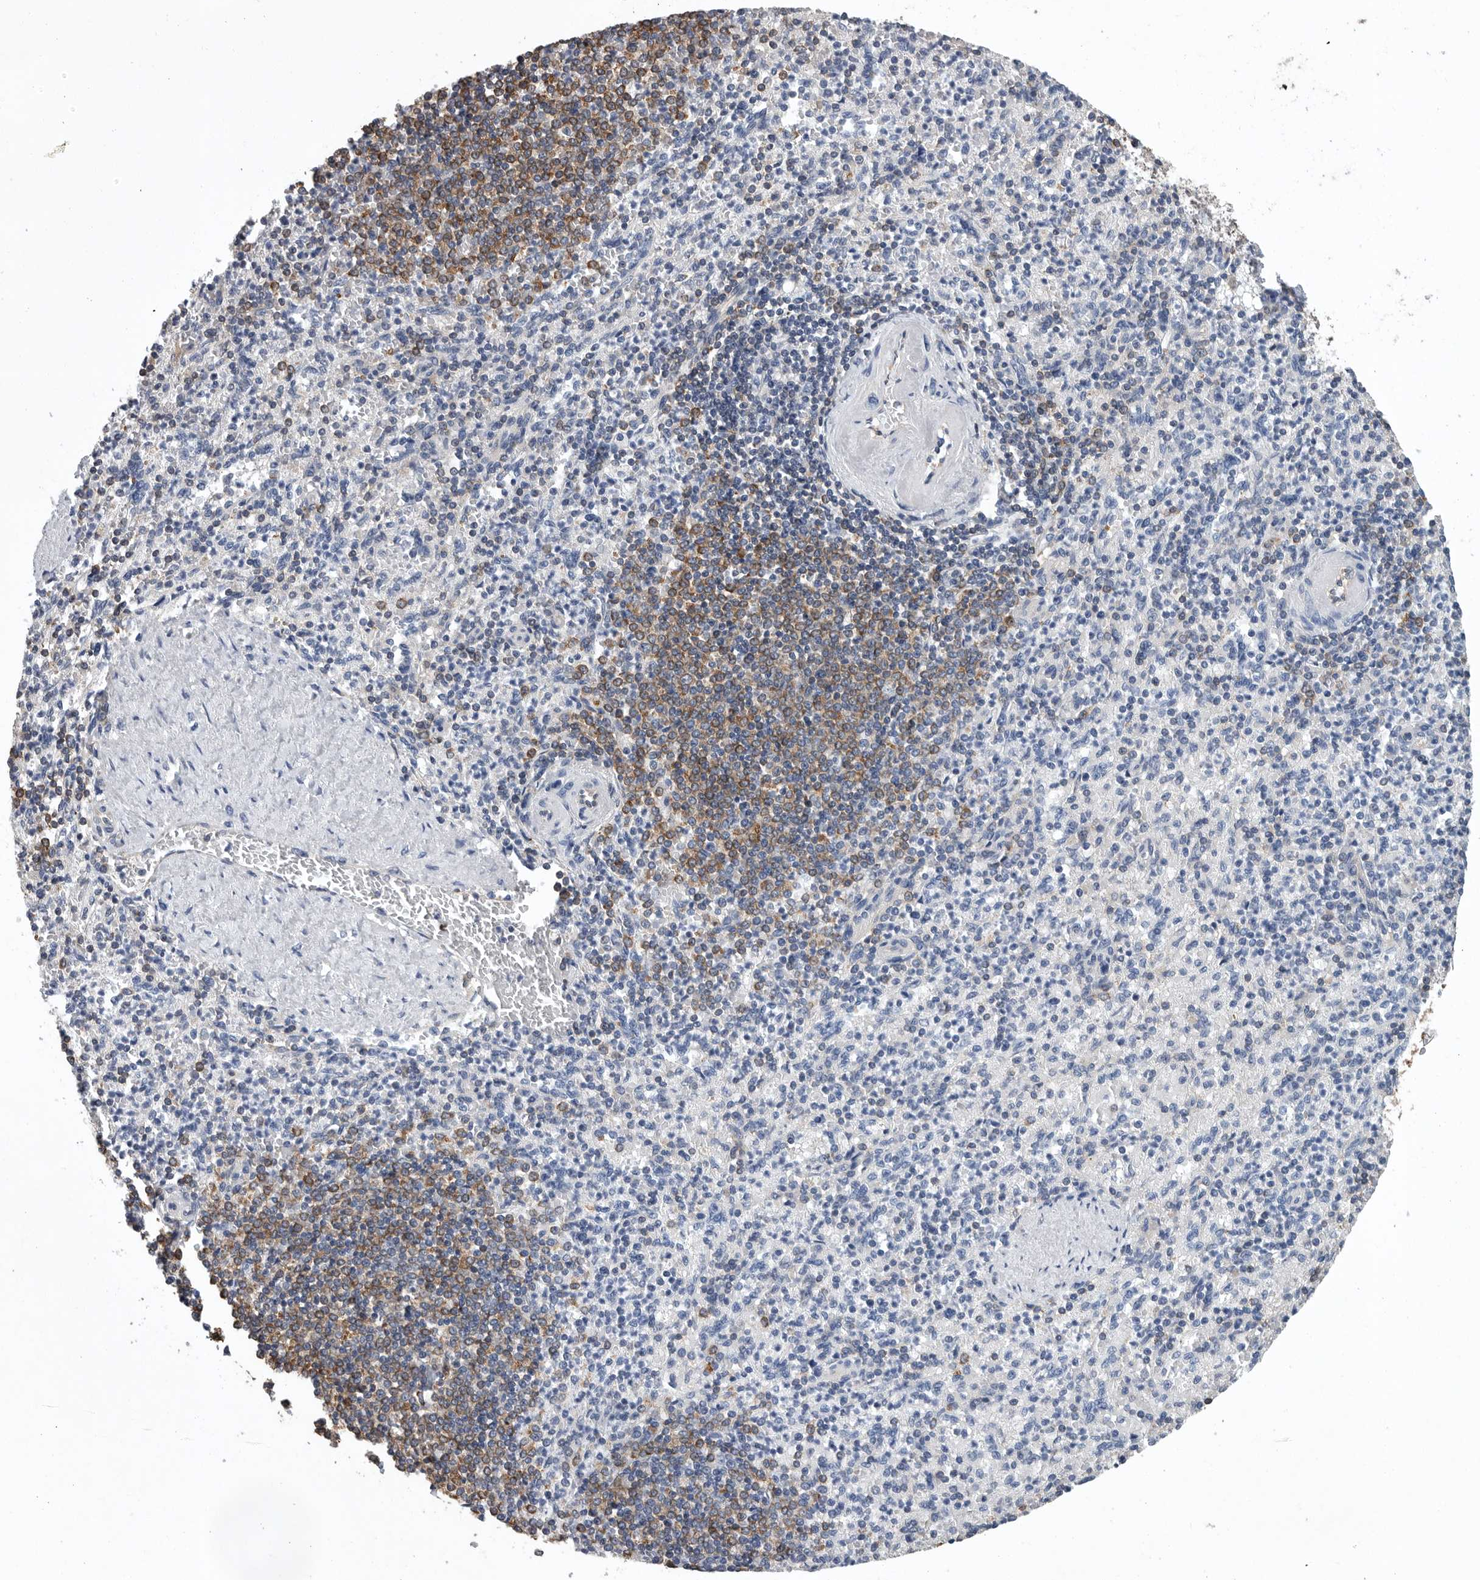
{"staining": {"intensity": "negative", "quantity": "none", "location": "none"}, "tissue": "spleen", "cell_type": "Cells in red pulp", "image_type": "normal", "snomed": [{"axis": "morphology", "description": "Normal tissue, NOS"}, {"axis": "topography", "description": "Spleen"}], "caption": "High magnification brightfield microscopy of unremarkable spleen stained with DAB (3,3'-diaminobenzidine) (brown) and counterstained with hematoxylin (blue): cells in red pulp show no significant staining.", "gene": "PDCD4", "patient": {"sex": "female", "age": 74}}